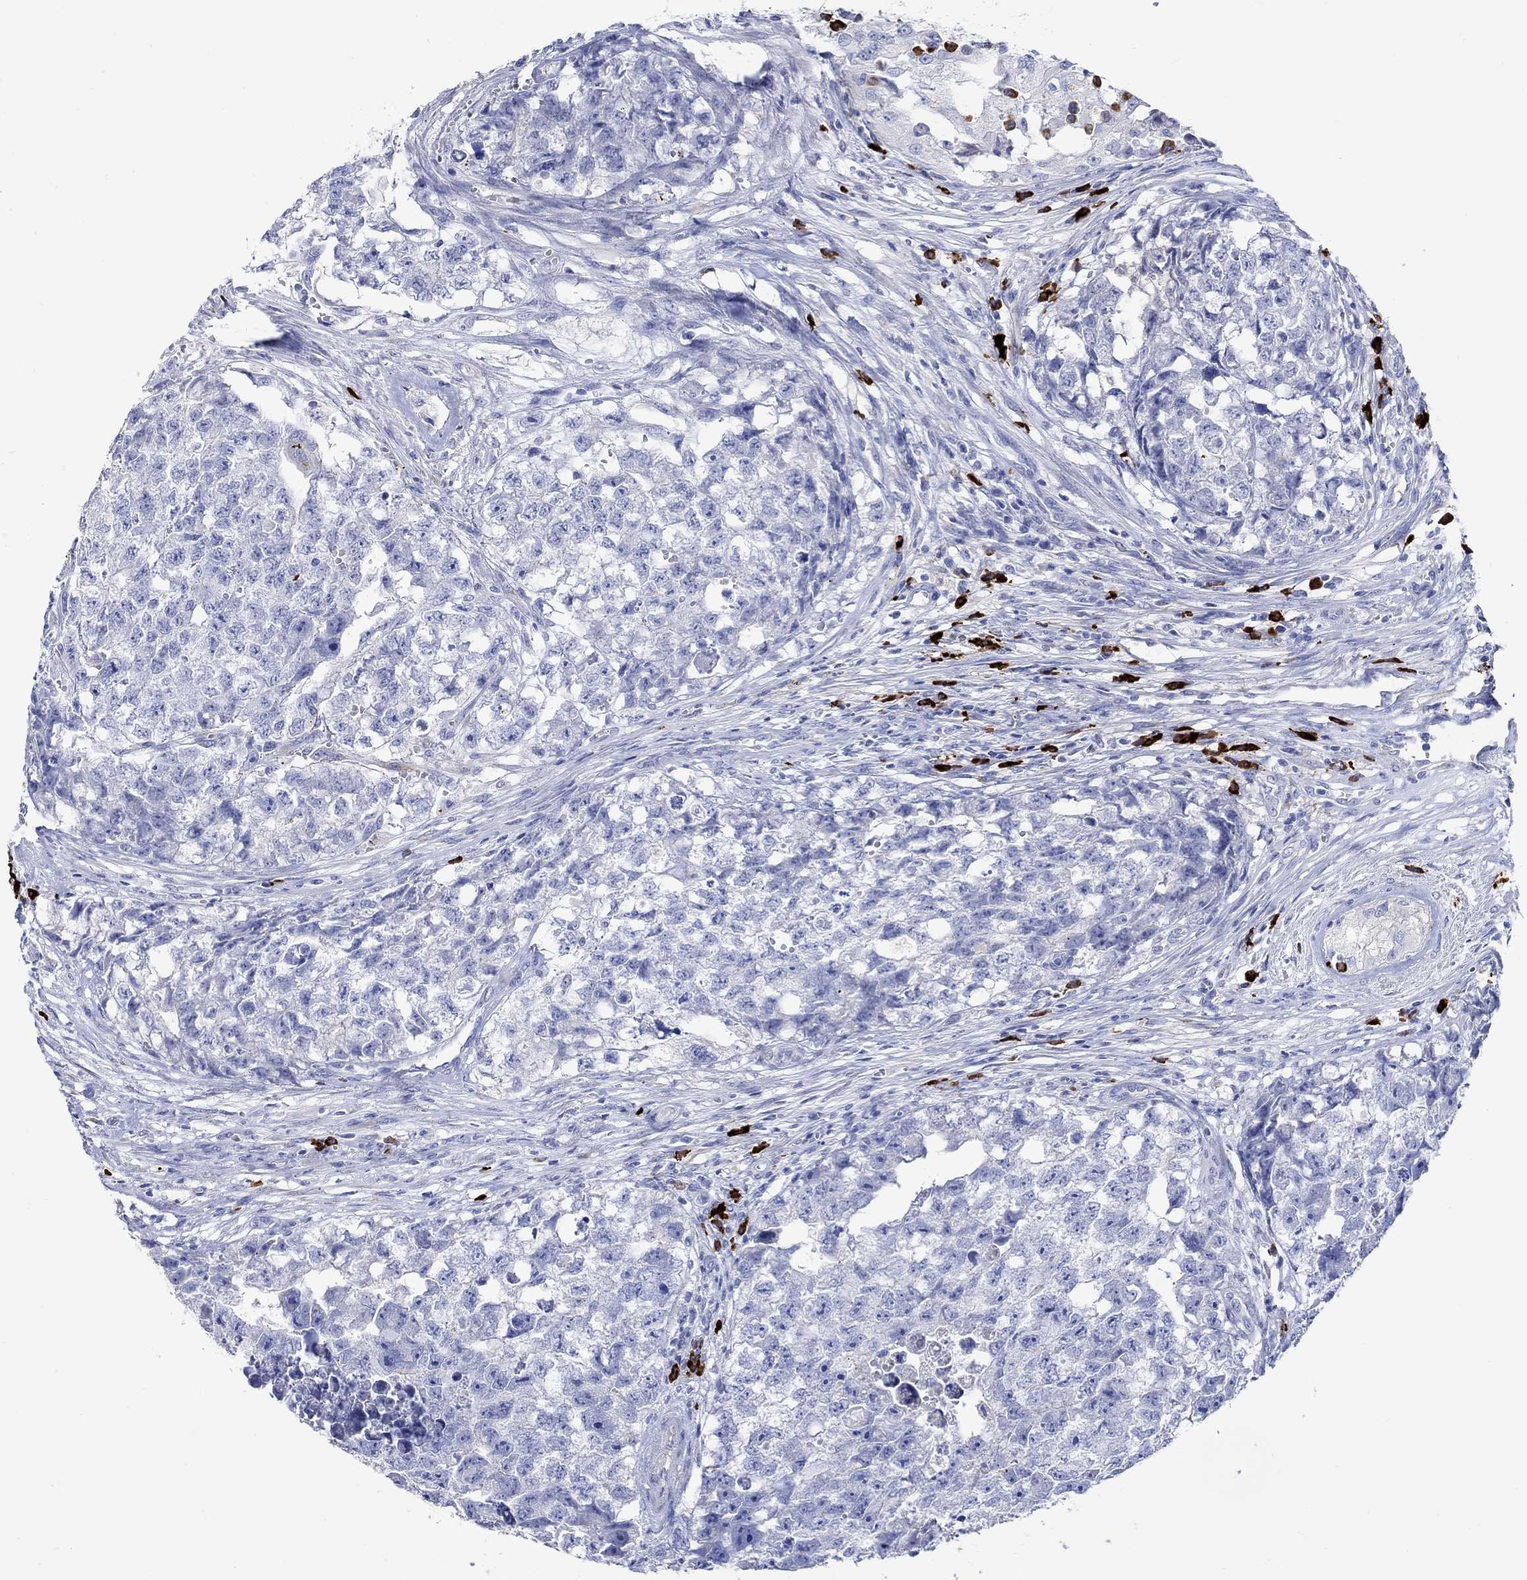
{"staining": {"intensity": "negative", "quantity": "none", "location": "none"}, "tissue": "testis cancer", "cell_type": "Tumor cells", "image_type": "cancer", "snomed": [{"axis": "morphology", "description": "Seminoma, NOS"}, {"axis": "morphology", "description": "Carcinoma, Embryonal, NOS"}, {"axis": "topography", "description": "Testis"}], "caption": "Immunohistochemistry (IHC) of seminoma (testis) displays no positivity in tumor cells.", "gene": "P2RY6", "patient": {"sex": "male", "age": 22}}